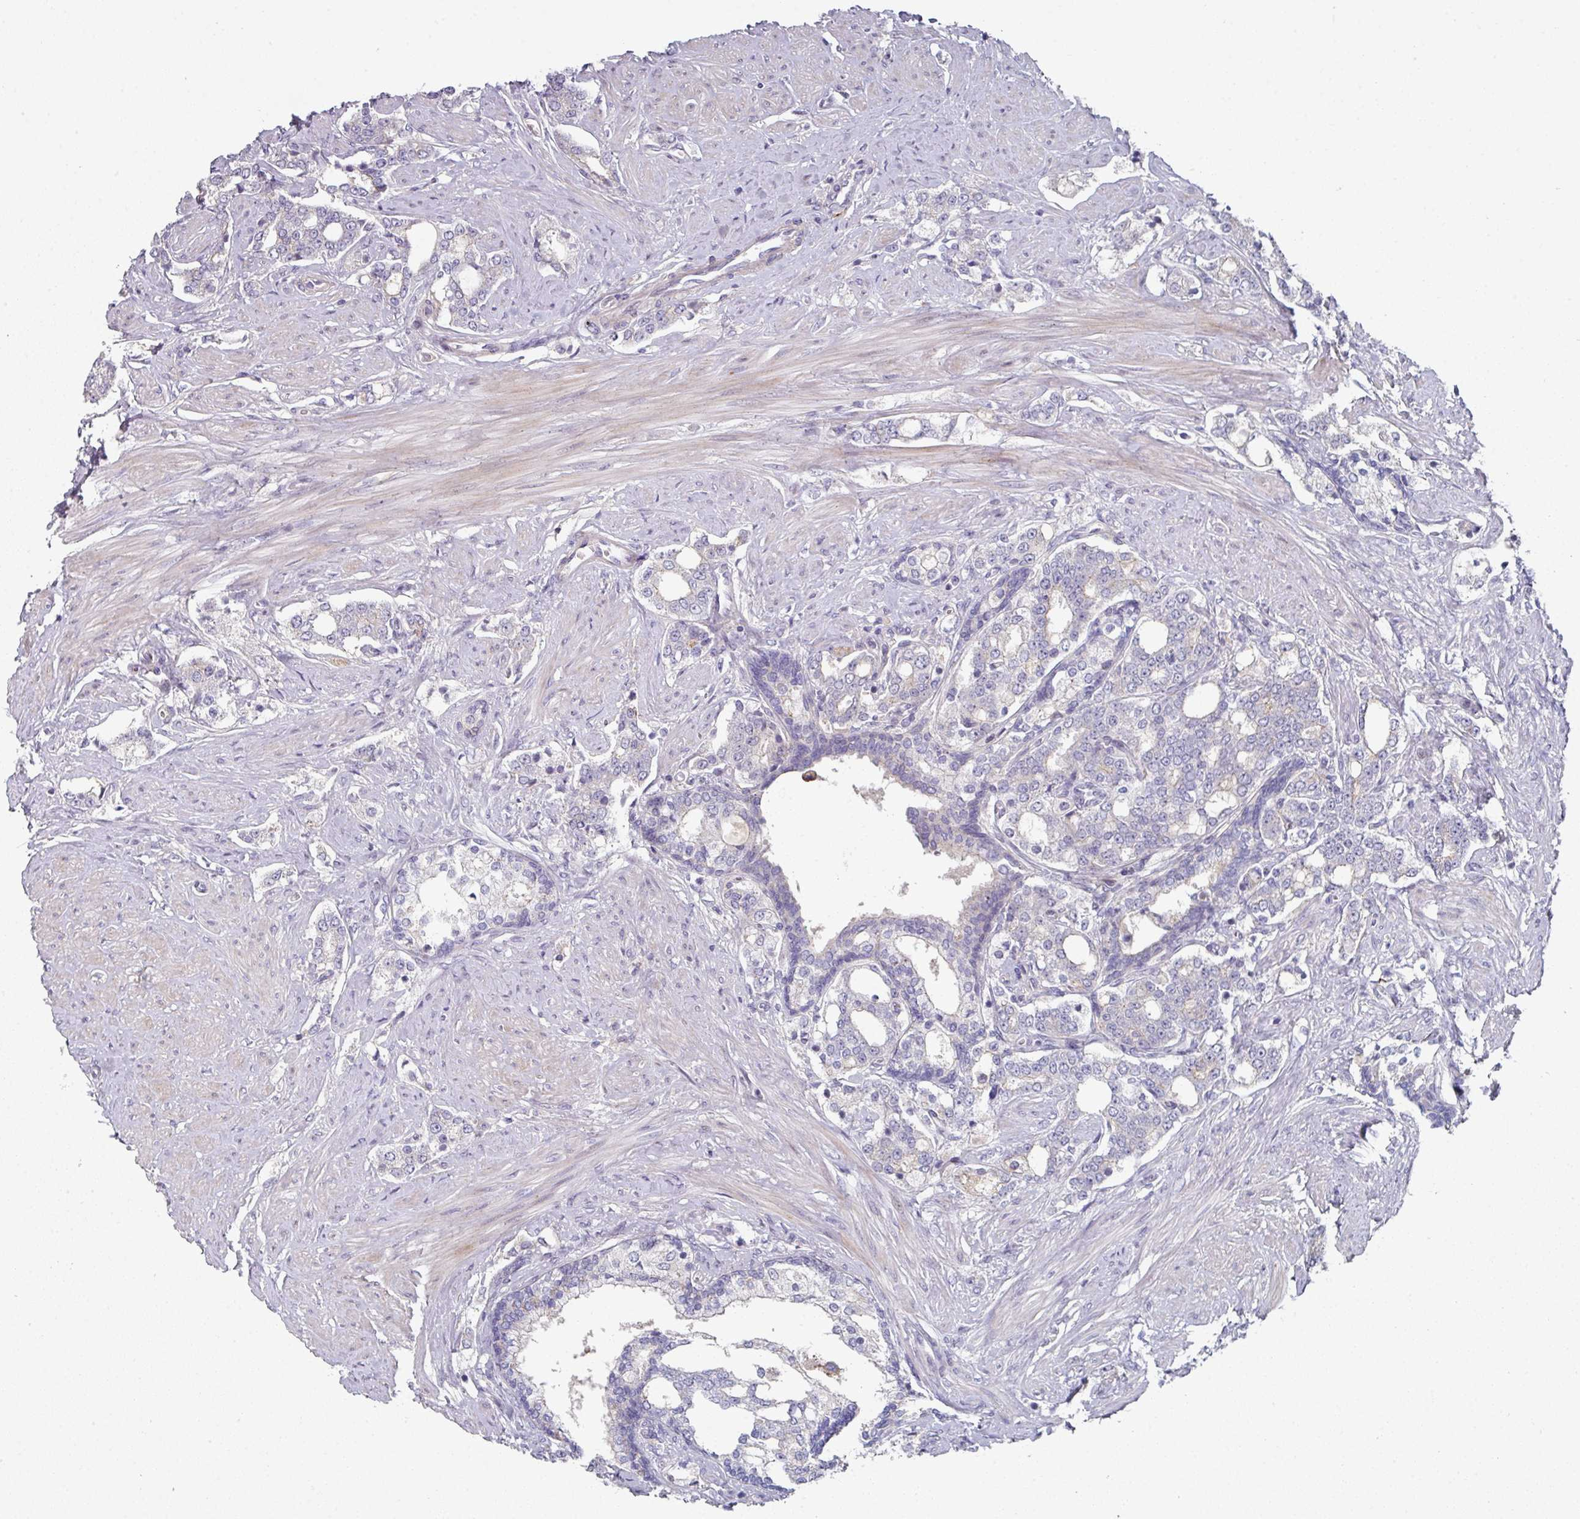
{"staining": {"intensity": "negative", "quantity": "none", "location": "none"}, "tissue": "prostate cancer", "cell_type": "Tumor cells", "image_type": "cancer", "snomed": [{"axis": "morphology", "description": "Adenocarcinoma, High grade"}, {"axis": "topography", "description": "Prostate"}], "caption": "Immunohistochemistry micrograph of prostate adenocarcinoma (high-grade) stained for a protein (brown), which exhibits no expression in tumor cells.", "gene": "WSB2", "patient": {"sex": "male", "age": 64}}